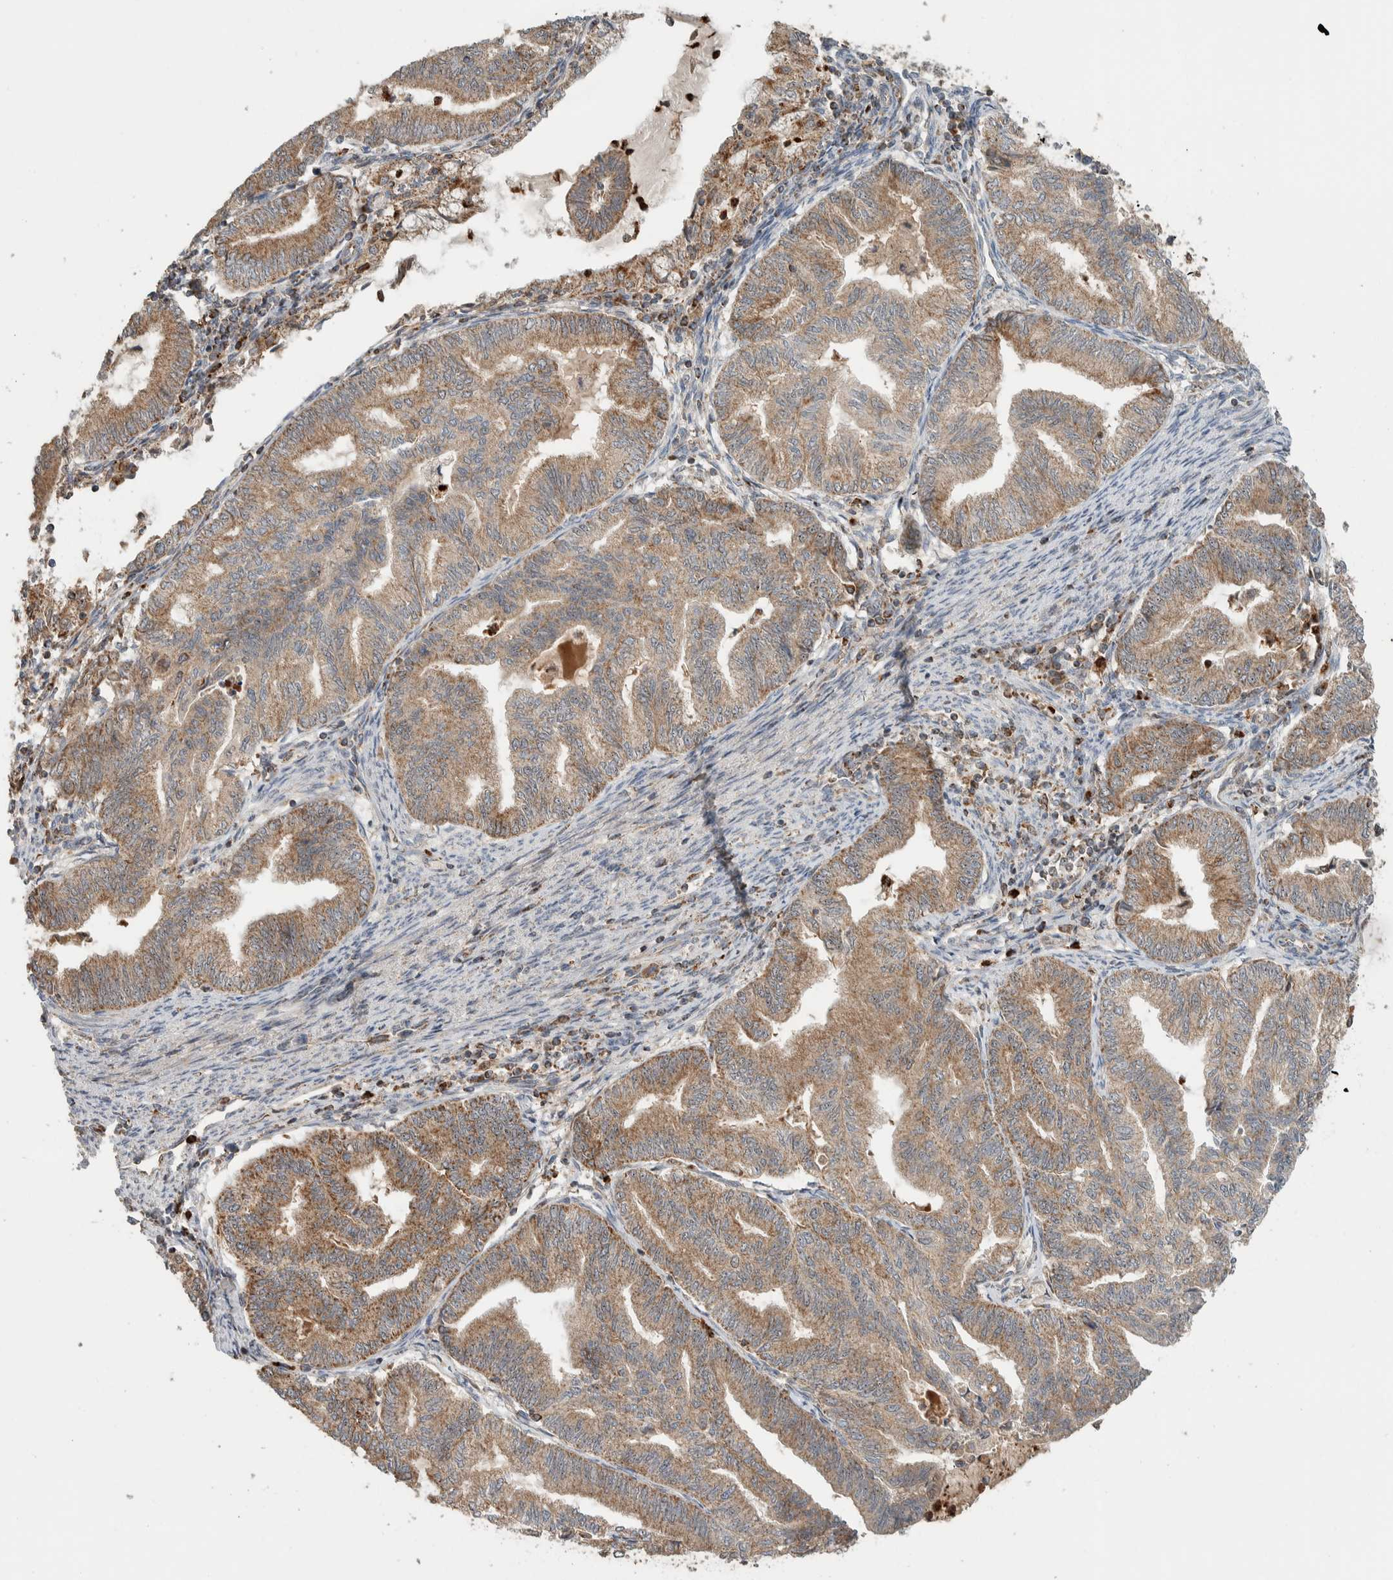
{"staining": {"intensity": "moderate", "quantity": ">75%", "location": "cytoplasmic/membranous"}, "tissue": "endometrial cancer", "cell_type": "Tumor cells", "image_type": "cancer", "snomed": [{"axis": "morphology", "description": "Adenocarcinoma, NOS"}, {"axis": "topography", "description": "Endometrium"}], "caption": "Protein expression analysis of adenocarcinoma (endometrial) displays moderate cytoplasmic/membranous staining in about >75% of tumor cells. The staining was performed using DAB (3,3'-diaminobenzidine), with brown indicating positive protein expression. Nuclei are stained blue with hematoxylin.", "gene": "VPS53", "patient": {"sex": "female", "age": 79}}